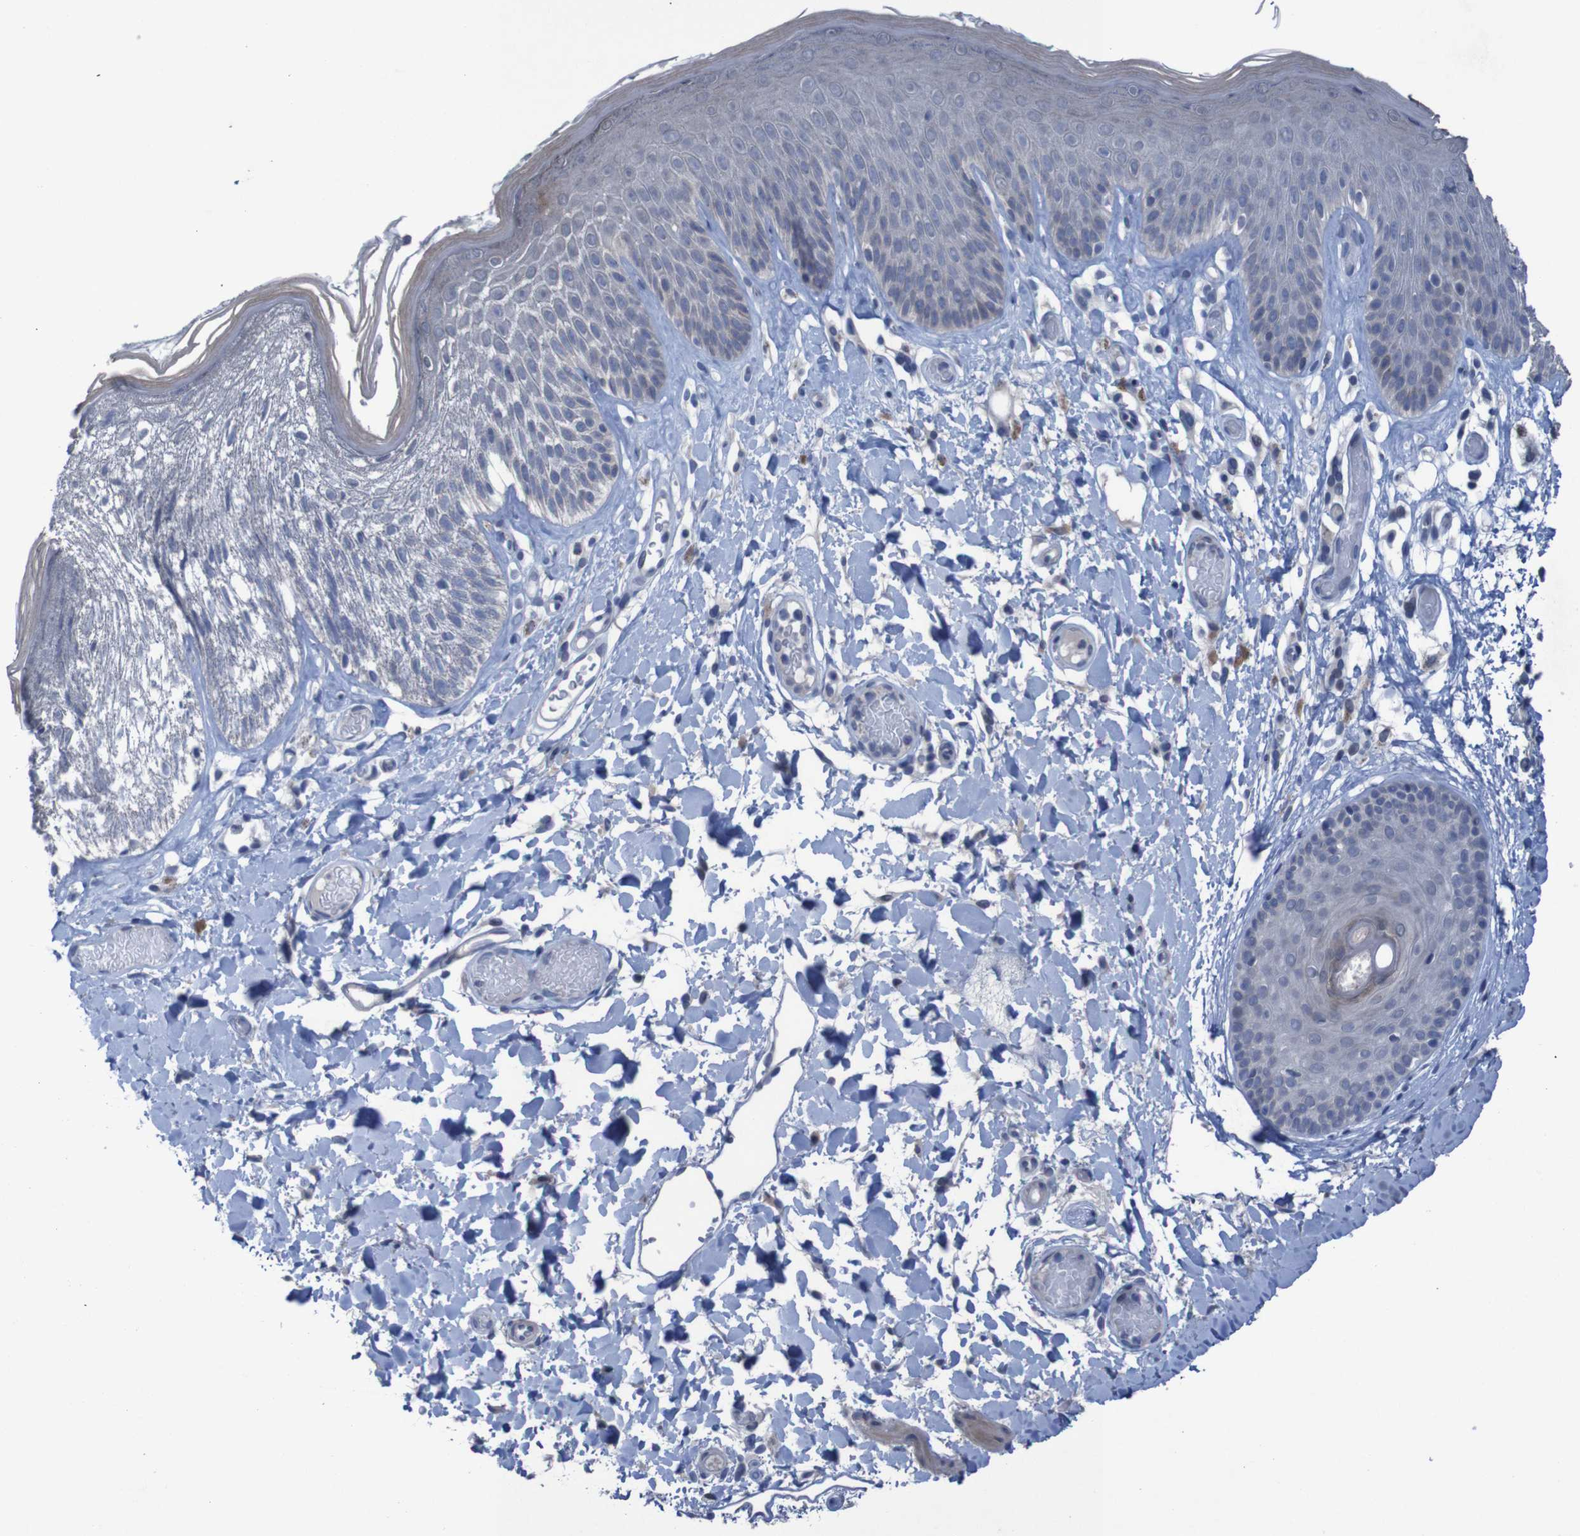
{"staining": {"intensity": "weak", "quantity": "<25%", "location": "cytoplasmic/membranous"}, "tissue": "skin", "cell_type": "Epidermal cells", "image_type": "normal", "snomed": [{"axis": "morphology", "description": "Normal tissue, NOS"}, {"axis": "topography", "description": "Vulva"}], "caption": "DAB immunohistochemical staining of benign human skin displays no significant positivity in epidermal cells. (DAB (3,3'-diaminobenzidine) IHC visualized using brightfield microscopy, high magnification).", "gene": "CLDN18", "patient": {"sex": "female", "age": 73}}